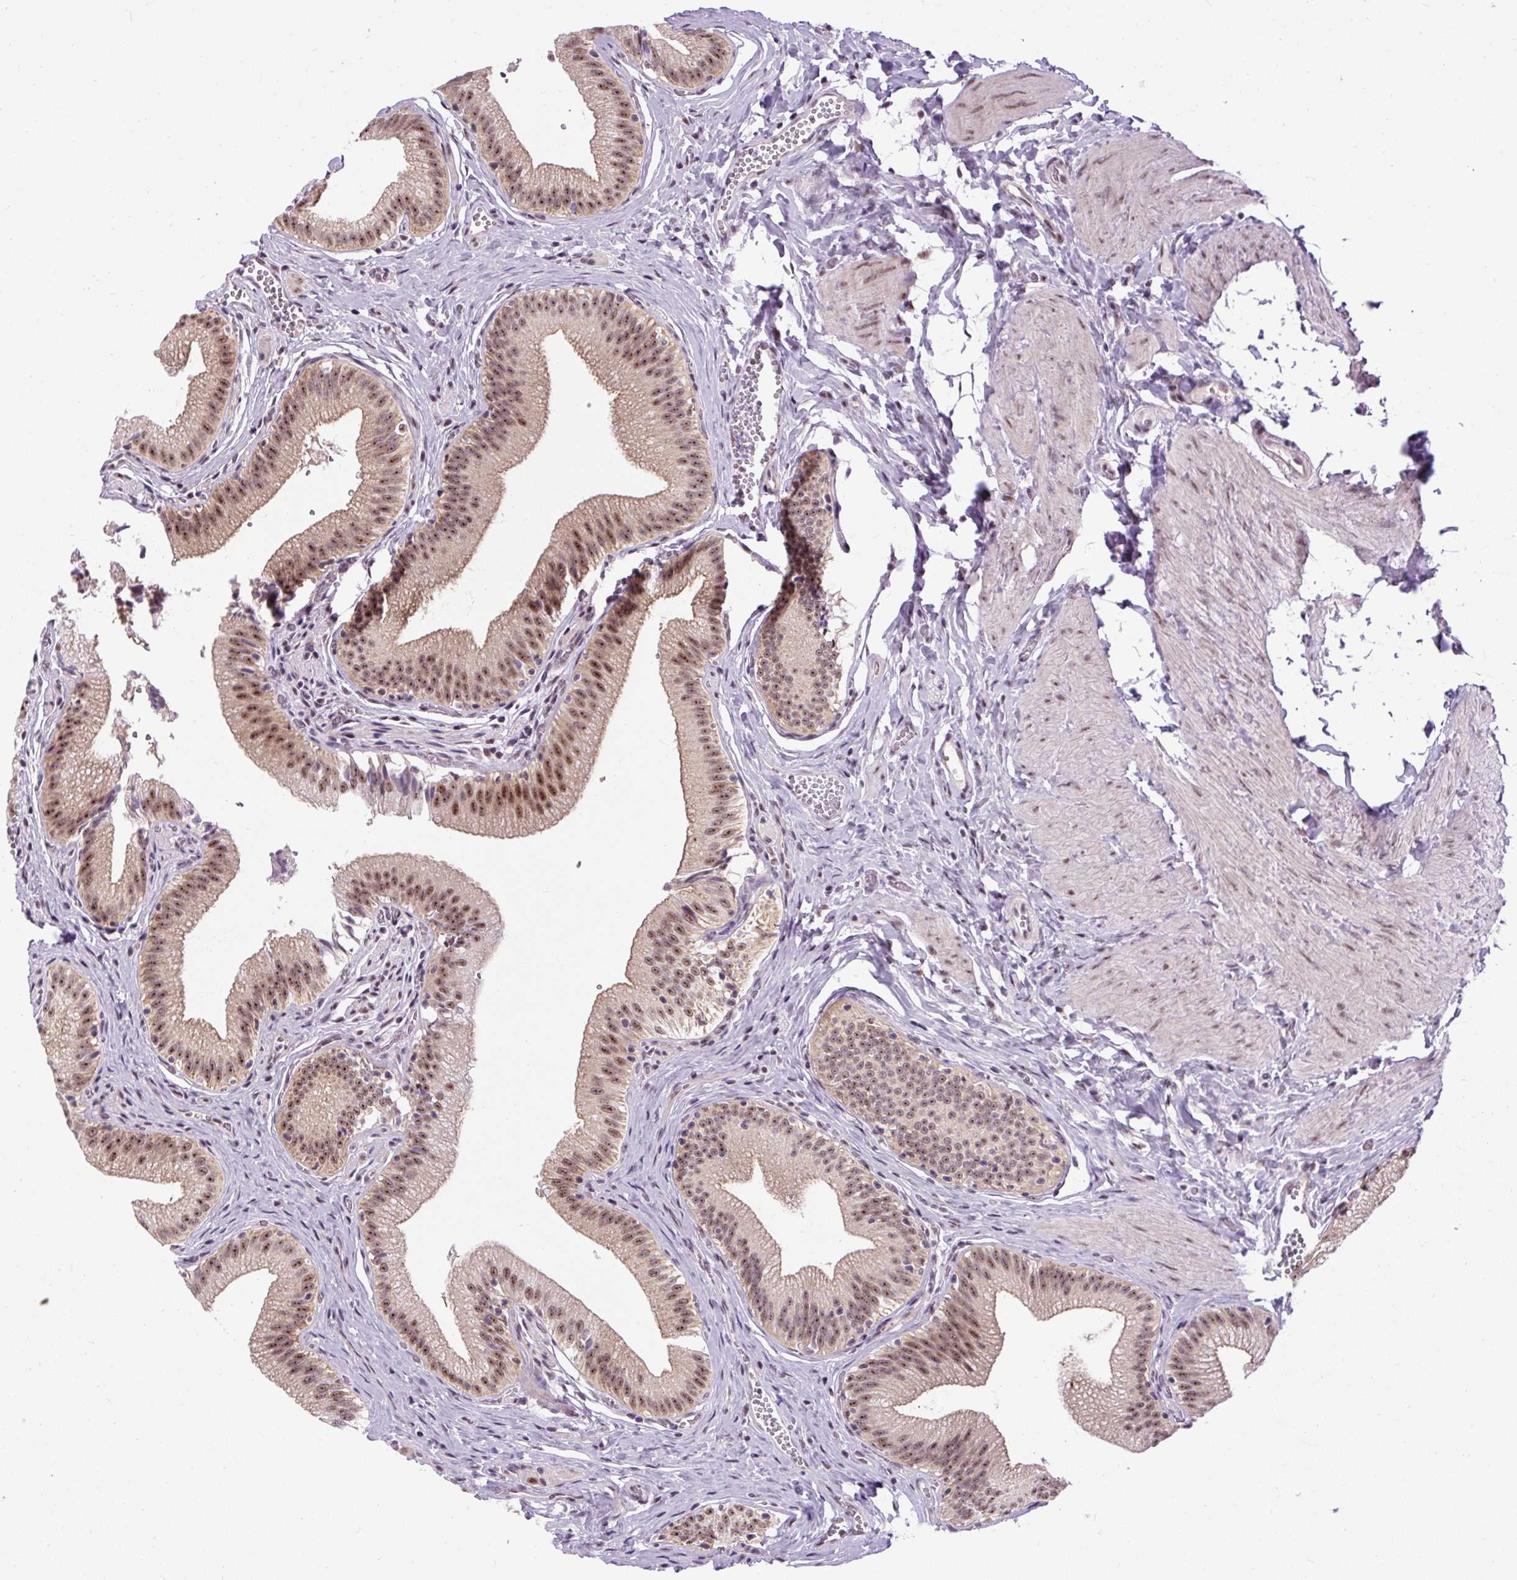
{"staining": {"intensity": "moderate", "quantity": ">75%", "location": "cytoplasmic/membranous,nuclear"}, "tissue": "gallbladder", "cell_type": "Glandular cells", "image_type": "normal", "snomed": [{"axis": "morphology", "description": "Normal tissue, NOS"}, {"axis": "topography", "description": "Gallbladder"}, {"axis": "topography", "description": "Peripheral nerve tissue"}], "caption": "Benign gallbladder exhibits moderate cytoplasmic/membranous,nuclear positivity in about >75% of glandular cells.", "gene": "SMC5", "patient": {"sex": "male", "age": 17}}